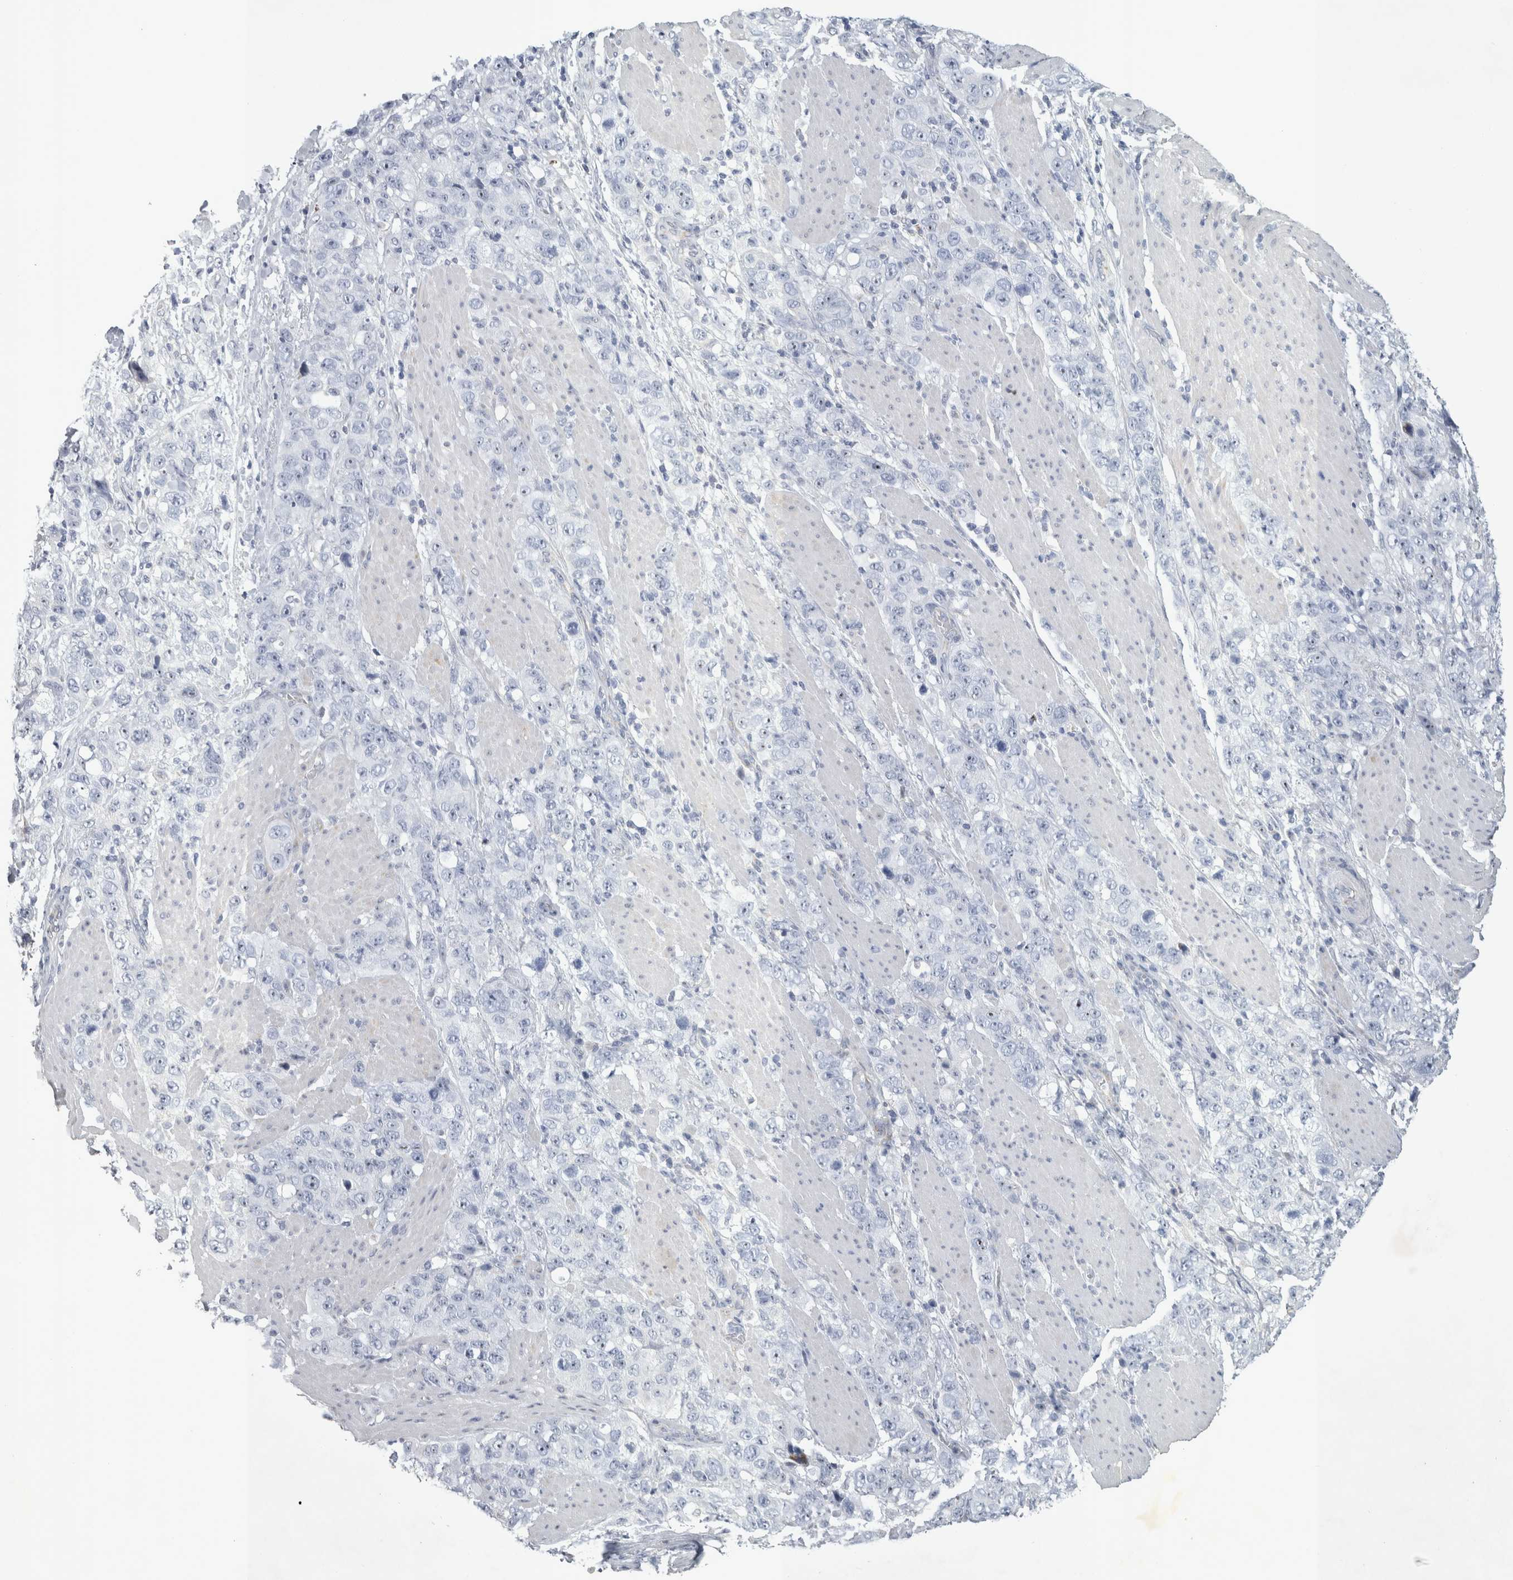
{"staining": {"intensity": "negative", "quantity": "none", "location": "none"}, "tissue": "stomach cancer", "cell_type": "Tumor cells", "image_type": "cancer", "snomed": [{"axis": "morphology", "description": "Adenocarcinoma, NOS"}, {"axis": "topography", "description": "Stomach"}], "caption": "Immunohistochemical staining of adenocarcinoma (stomach) shows no significant staining in tumor cells.", "gene": "FXYD7", "patient": {"sex": "male", "age": 48}}